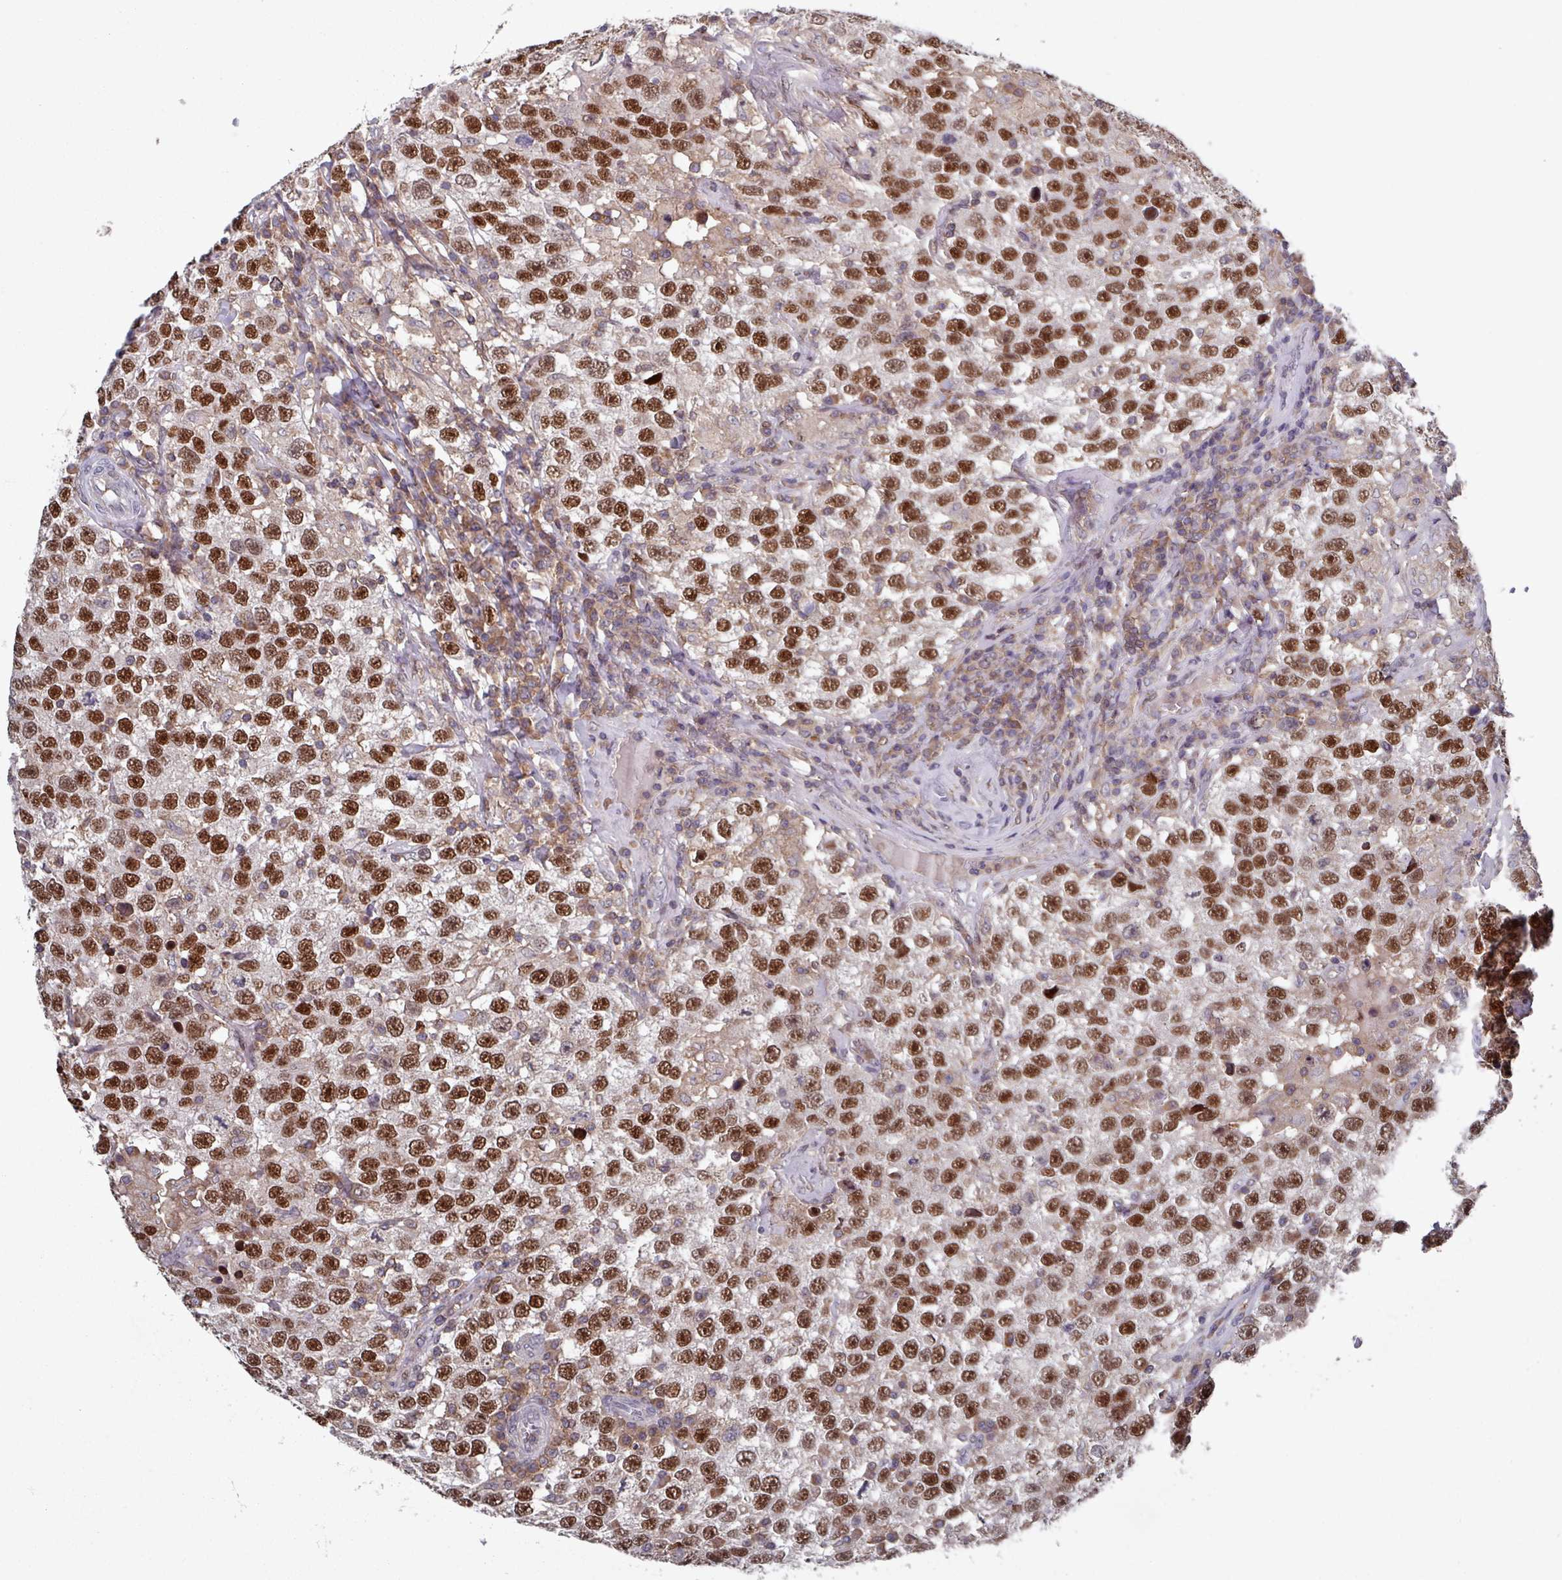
{"staining": {"intensity": "strong", "quantity": ">75%", "location": "nuclear"}, "tissue": "testis cancer", "cell_type": "Tumor cells", "image_type": "cancer", "snomed": [{"axis": "morphology", "description": "Seminoma, NOS"}, {"axis": "topography", "description": "Testis"}], "caption": "A micrograph showing strong nuclear staining in approximately >75% of tumor cells in testis seminoma, as visualized by brown immunohistochemical staining.", "gene": "PRRX1", "patient": {"sex": "male", "age": 41}}